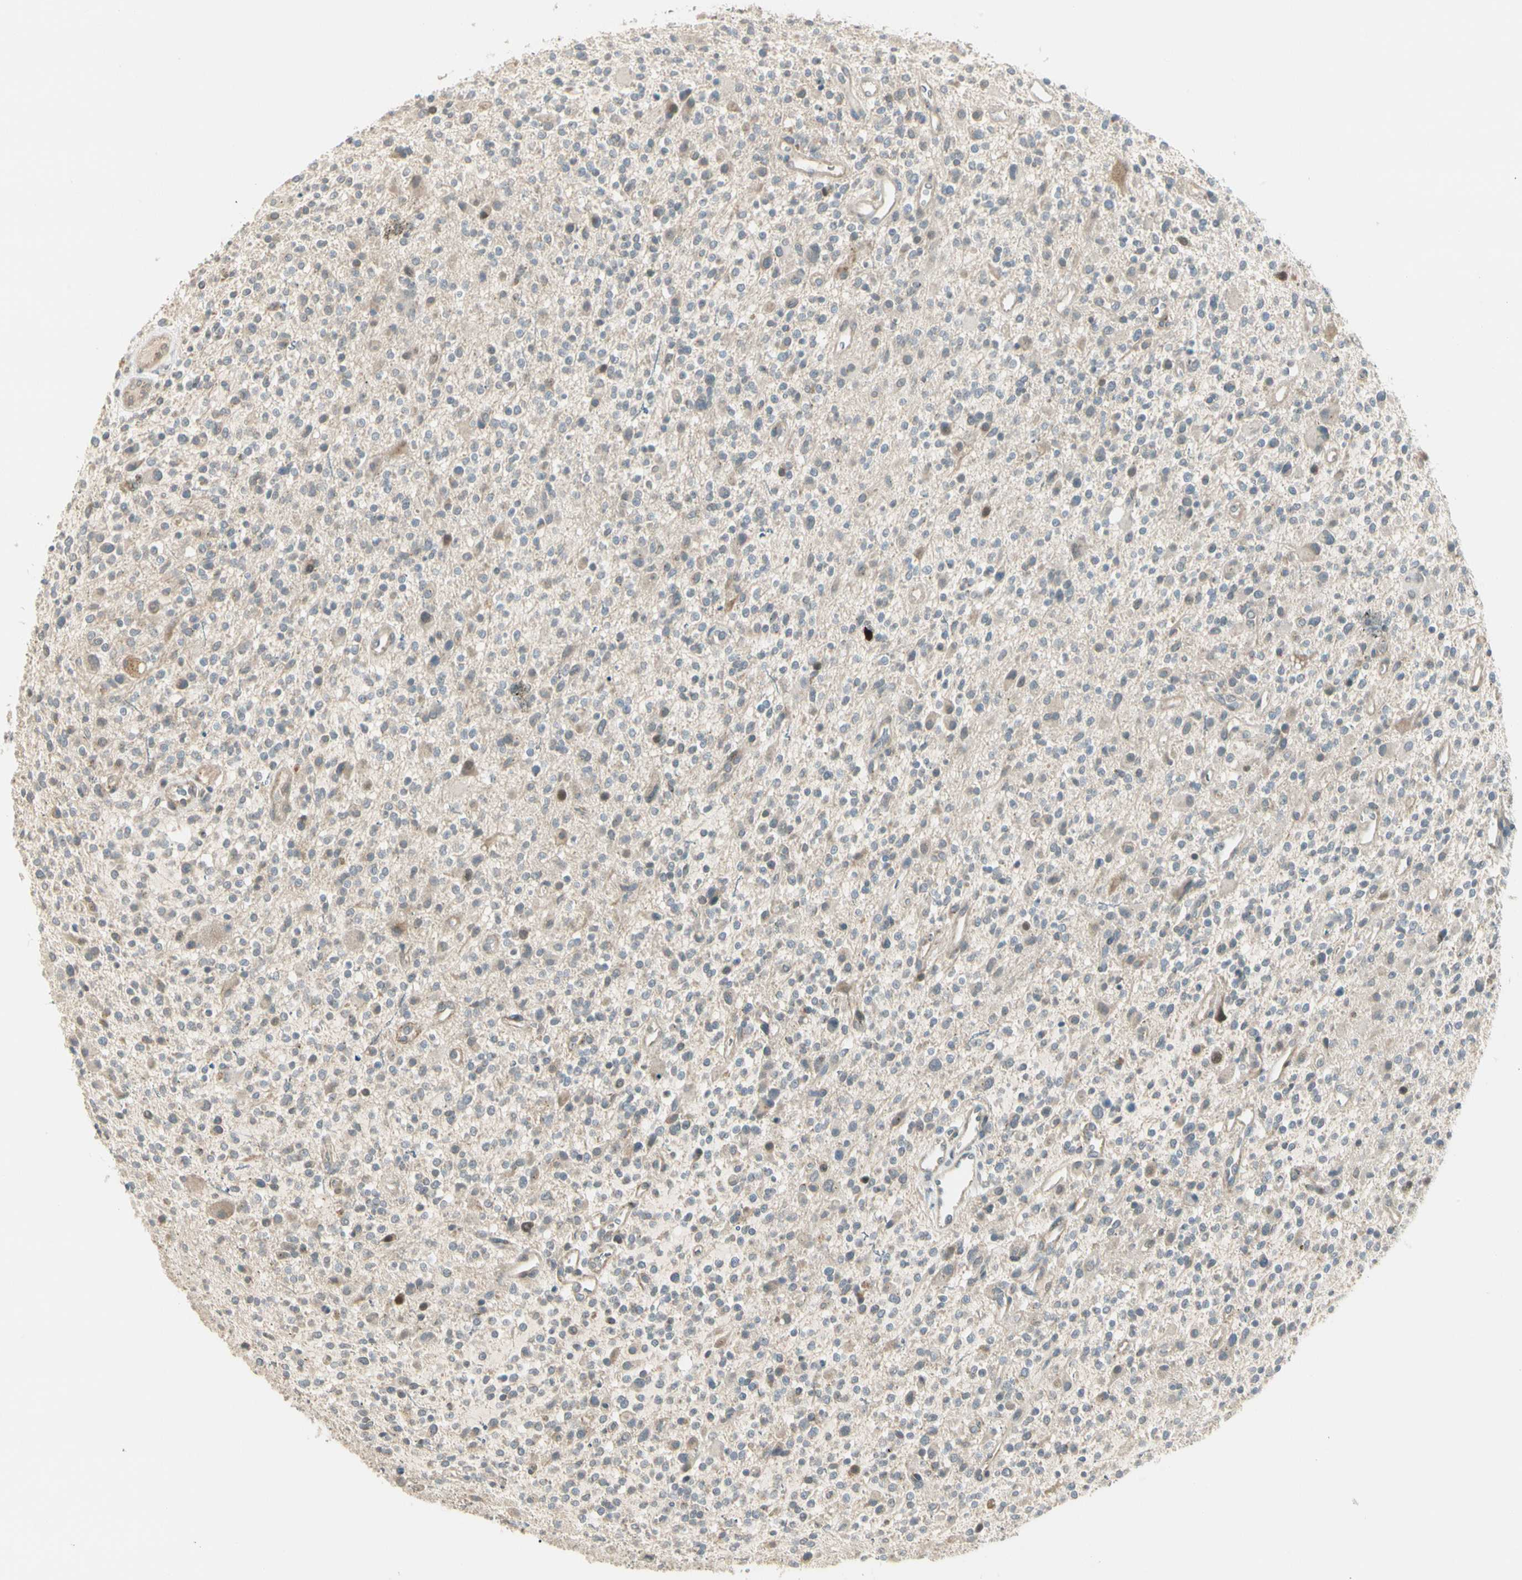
{"staining": {"intensity": "weak", "quantity": "<25%", "location": "cytoplasmic/membranous,nuclear"}, "tissue": "glioma", "cell_type": "Tumor cells", "image_type": "cancer", "snomed": [{"axis": "morphology", "description": "Glioma, malignant, High grade"}, {"axis": "topography", "description": "Brain"}], "caption": "Immunohistochemistry (IHC) of malignant glioma (high-grade) reveals no expression in tumor cells.", "gene": "PCDHB15", "patient": {"sex": "male", "age": 48}}